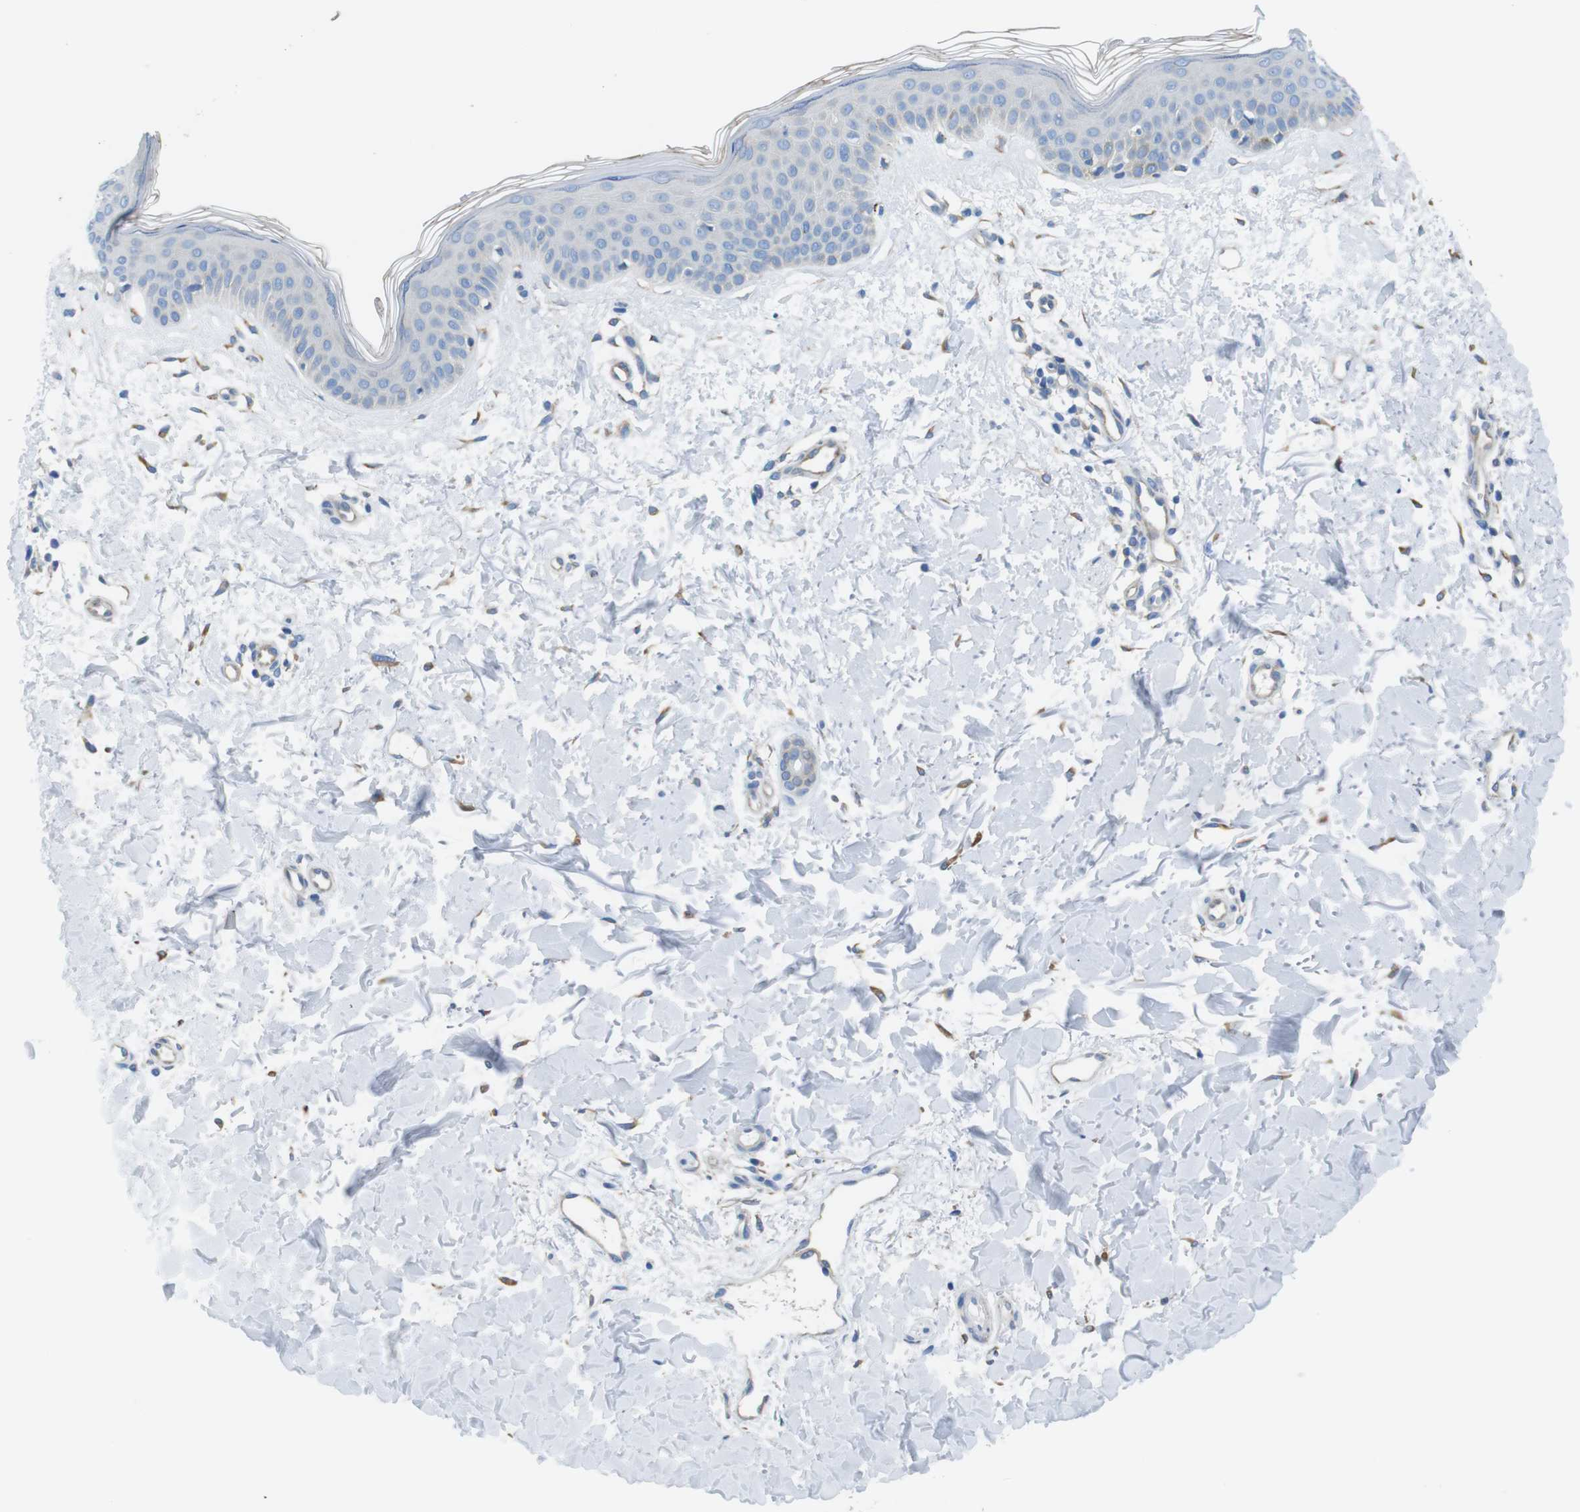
{"staining": {"intensity": "weak", "quantity": ">75%", "location": "cytoplasmic/membranous"}, "tissue": "skin", "cell_type": "Fibroblasts", "image_type": "normal", "snomed": [{"axis": "morphology", "description": "Normal tissue, NOS"}, {"axis": "topography", "description": "Skin"}], "caption": "Weak cytoplasmic/membranous expression for a protein is appreciated in about >75% of fibroblasts of unremarkable skin using immunohistochemistry (IHC).", "gene": "CDH8", "patient": {"sex": "female", "age": 56}}